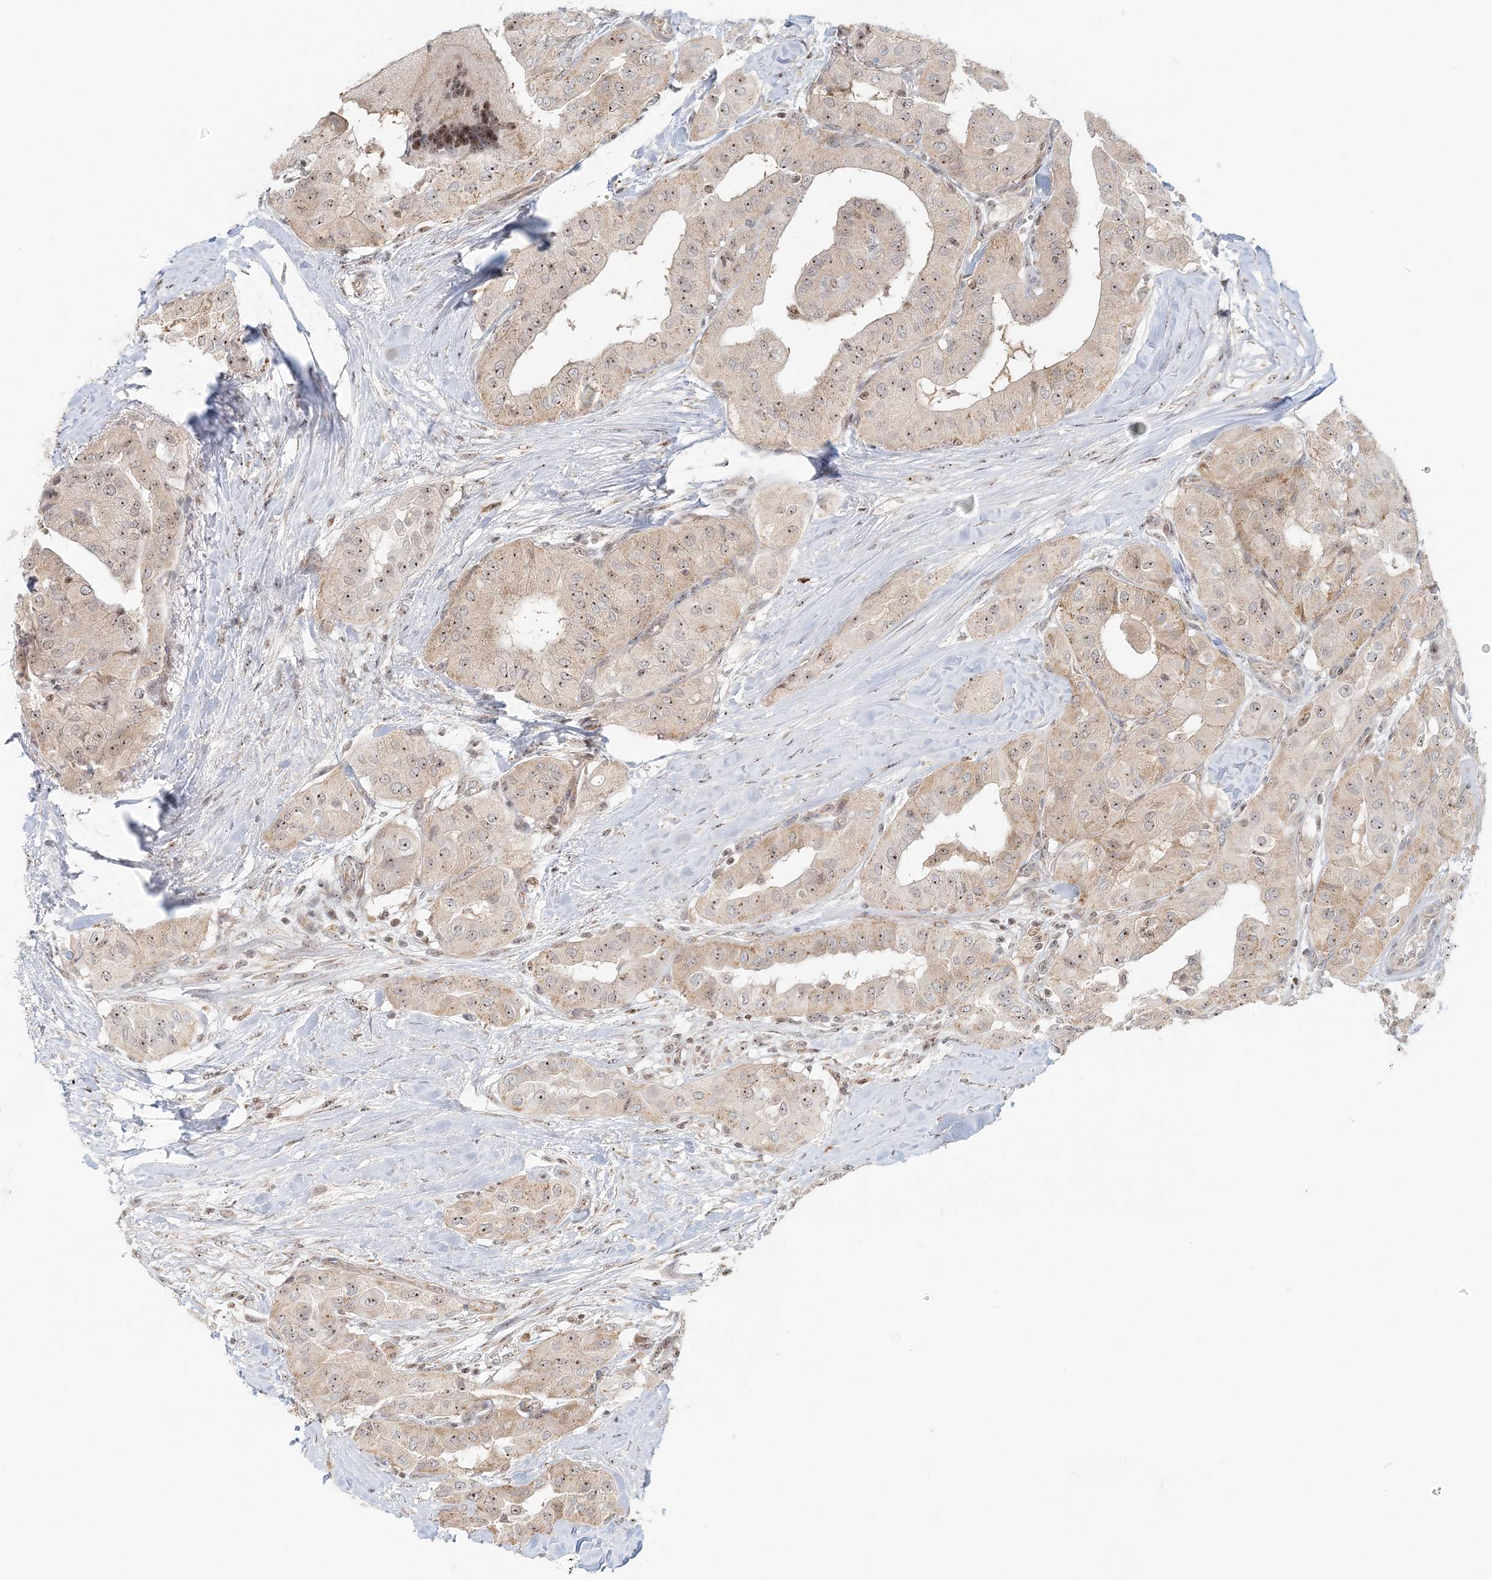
{"staining": {"intensity": "moderate", "quantity": ">75%", "location": "cytoplasmic/membranous,nuclear"}, "tissue": "thyroid cancer", "cell_type": "Tumor cells", "image_type": "cancer", "snomed": [{"axis": "morphology", "description": "Papillary adenocarcinoma, NOS"}, {"axis": "topography", "description": "Thyroid gland"}], "caption": "Thyroid cancer (papillary adenocarcinoma) stained with immunohistochemistry reveals moderate cytoplasmic/membranous and nuclear positivity in approximately >75% of tumor cells.", "gene": "UBE2F", "patient": {"sex": "female", "age": 59}}